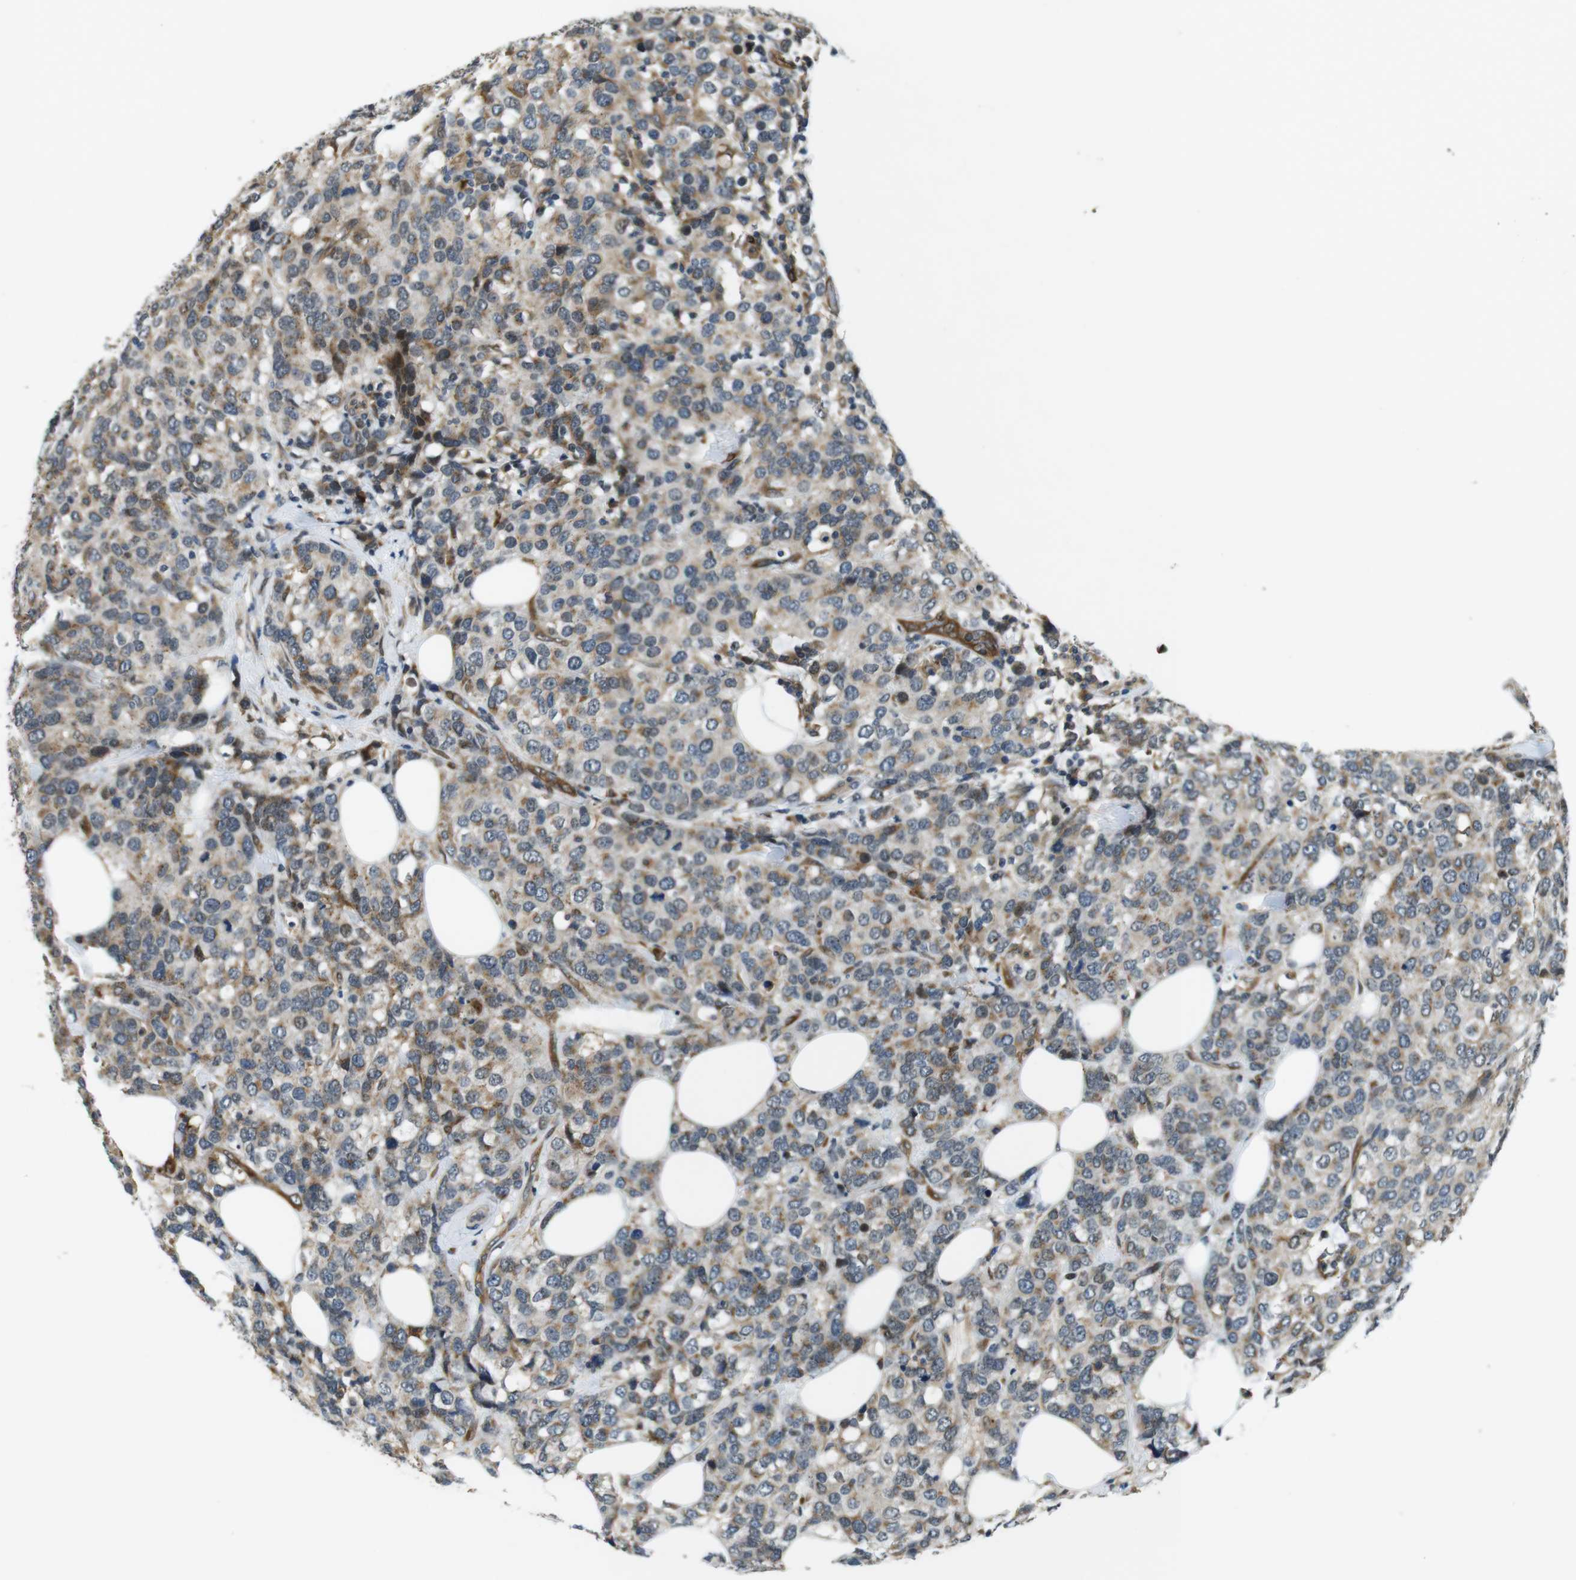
{"staining": {"intensity": "moderate", "quantity": ">75%", "location": "cytoplasmic/membranous"}, "tissue": "breast cancer", "cell_type": "Tumor cells", "image_type": "cancer", "snomed": [{"axis": "morphology", "description": "Lobular carcinoma"}, {"axis": "topography", "description": "Breast"}], "caption": "Tumor cells demonstrate medium levels of moderate cytoplasmic/membranous positivity in about >75% of cells in breast cancer (lobular carcinoma).", "gene": "PALD1", "patient": {"sex": "female", "age": 59}}